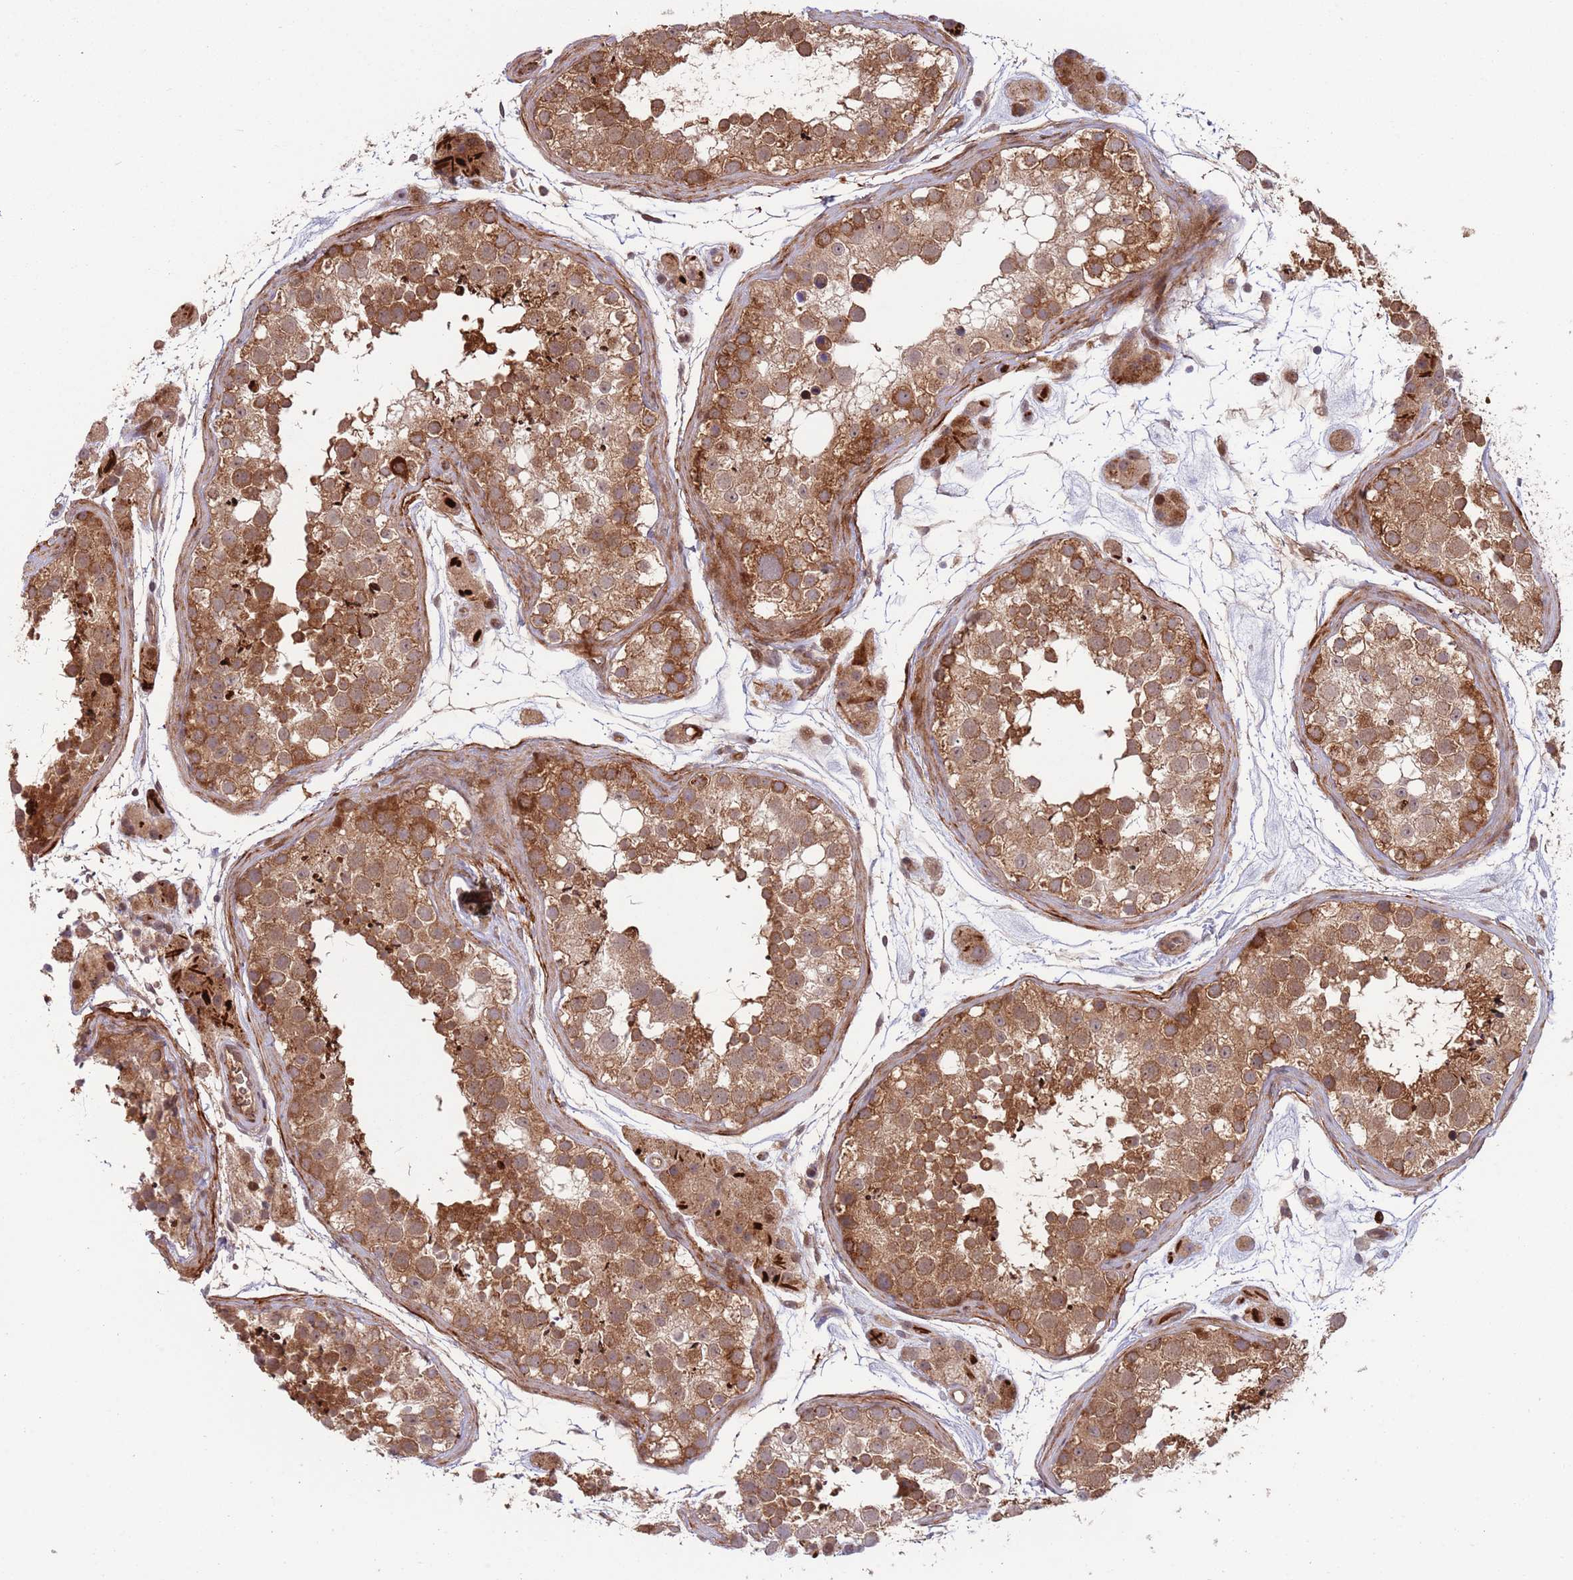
{"staining": {"intensity": "strong", "quantity": ">75%", "location": "cytoplasmic/membranous"}, "tissue": "testis", "cell_type": "Cells in seminiferous ducts", "image_type": "normal", "snomed": [{"axis": "morphology", "description": "Normal tissue, NOS"}, {"axis": "topography", "description": "Testis"}], "caption": "Immunohistochemistry (IHC) of unremarkable human testis demonstrates high levels of strong cytoplasmic/membranous positivity in approximately >75% of cells in seminiferous ducts.", "gene": "NT5DC4", "patient": {"sex": "male", "age": 41}}